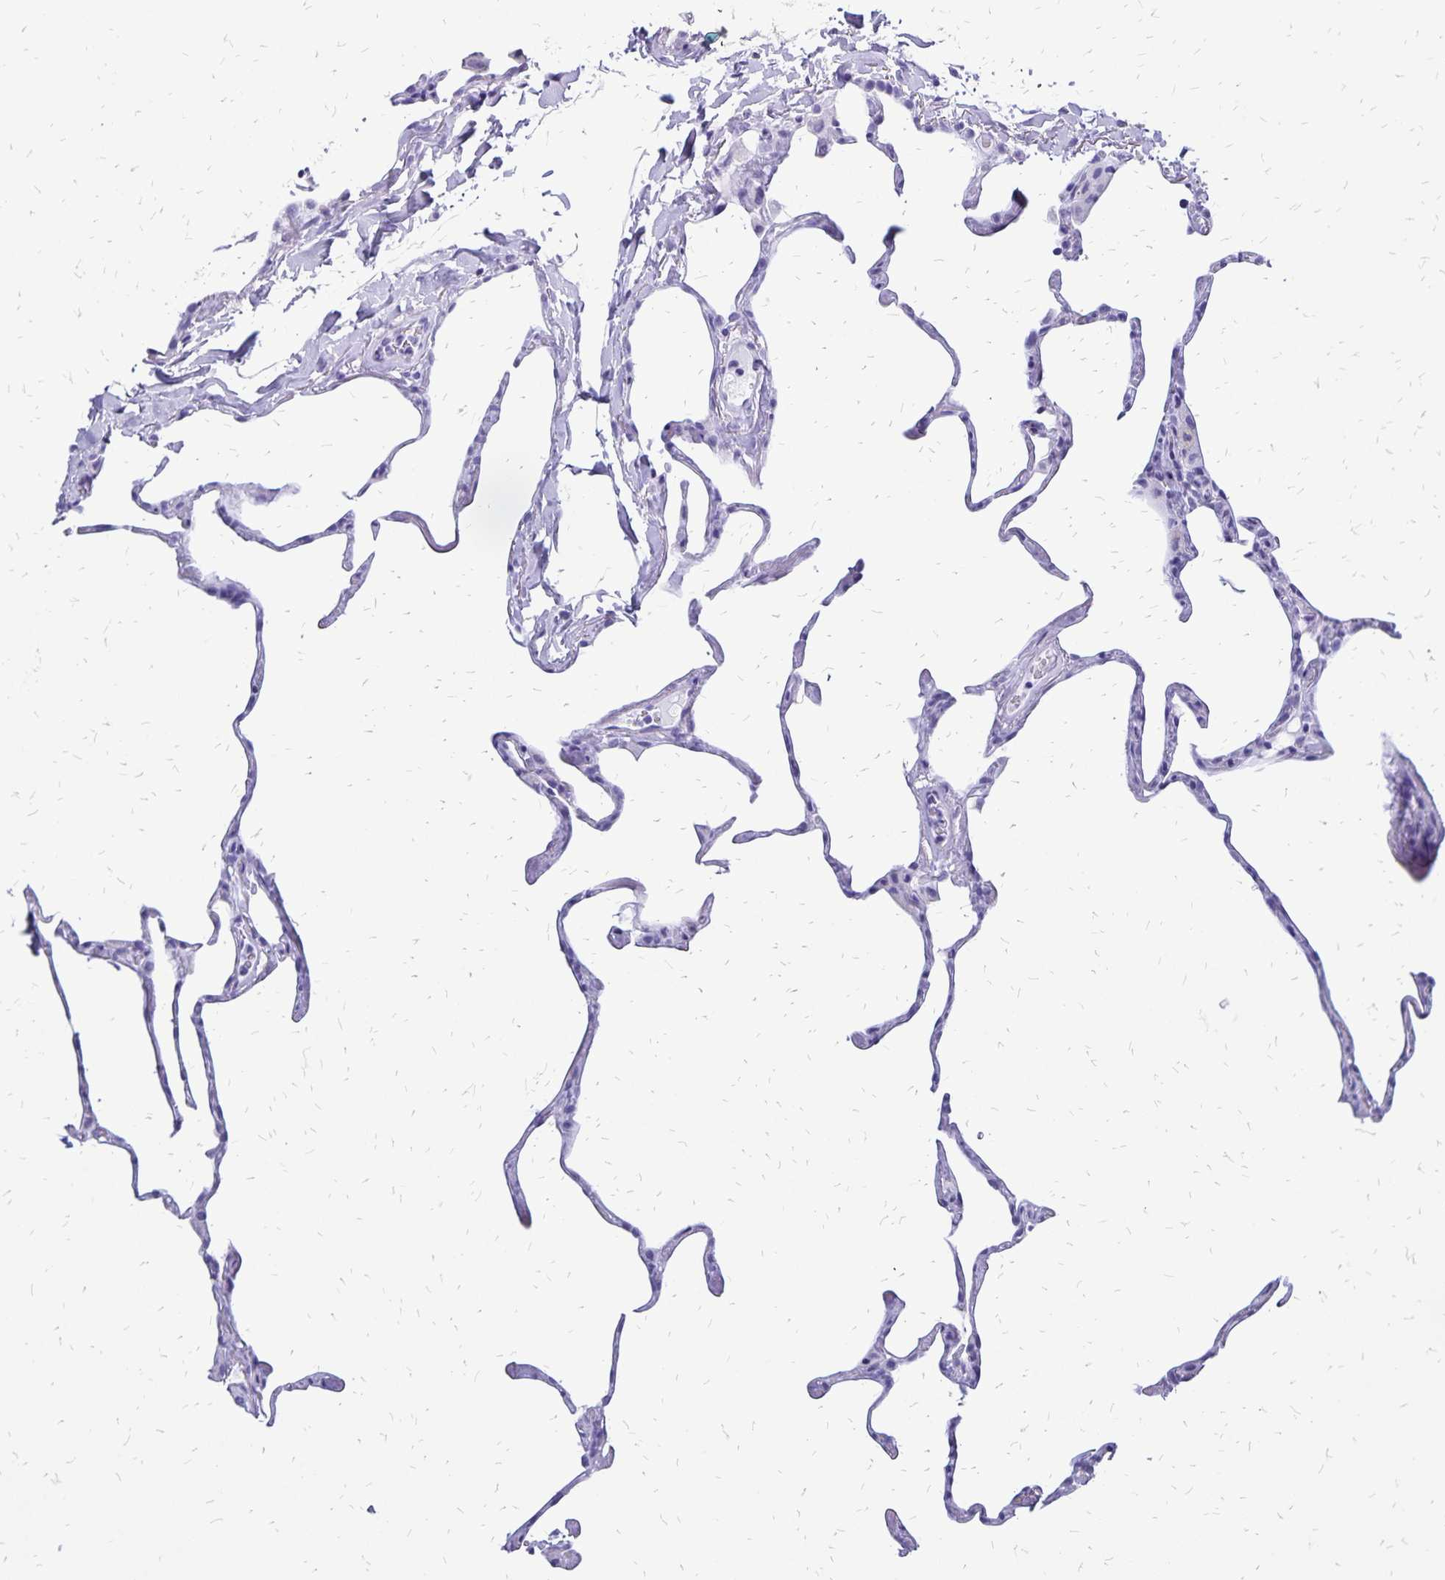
{"staining": {"intensity": "negative", "quantity": "none", "location": "none"}, "tissue": "lung", "cell_type": "Alveolar cells", "image_type": "normal", "snomed": [{"axis": "morphology", "description": "Normal tissue, NOS"}, {"axis": "topography", "description": "Lung"}], "caption": "Alveolar cells show no significant positivity in normal lung. The staining was performed using DAB (3,3'-diaminobenzidine) to visualize the protein expression in brown, while the nuclei were stained in blue with hematoxylin (Magnification: 20x).", "gene": "HMGB3", "patient": {"sex": "male", "age": 65}}